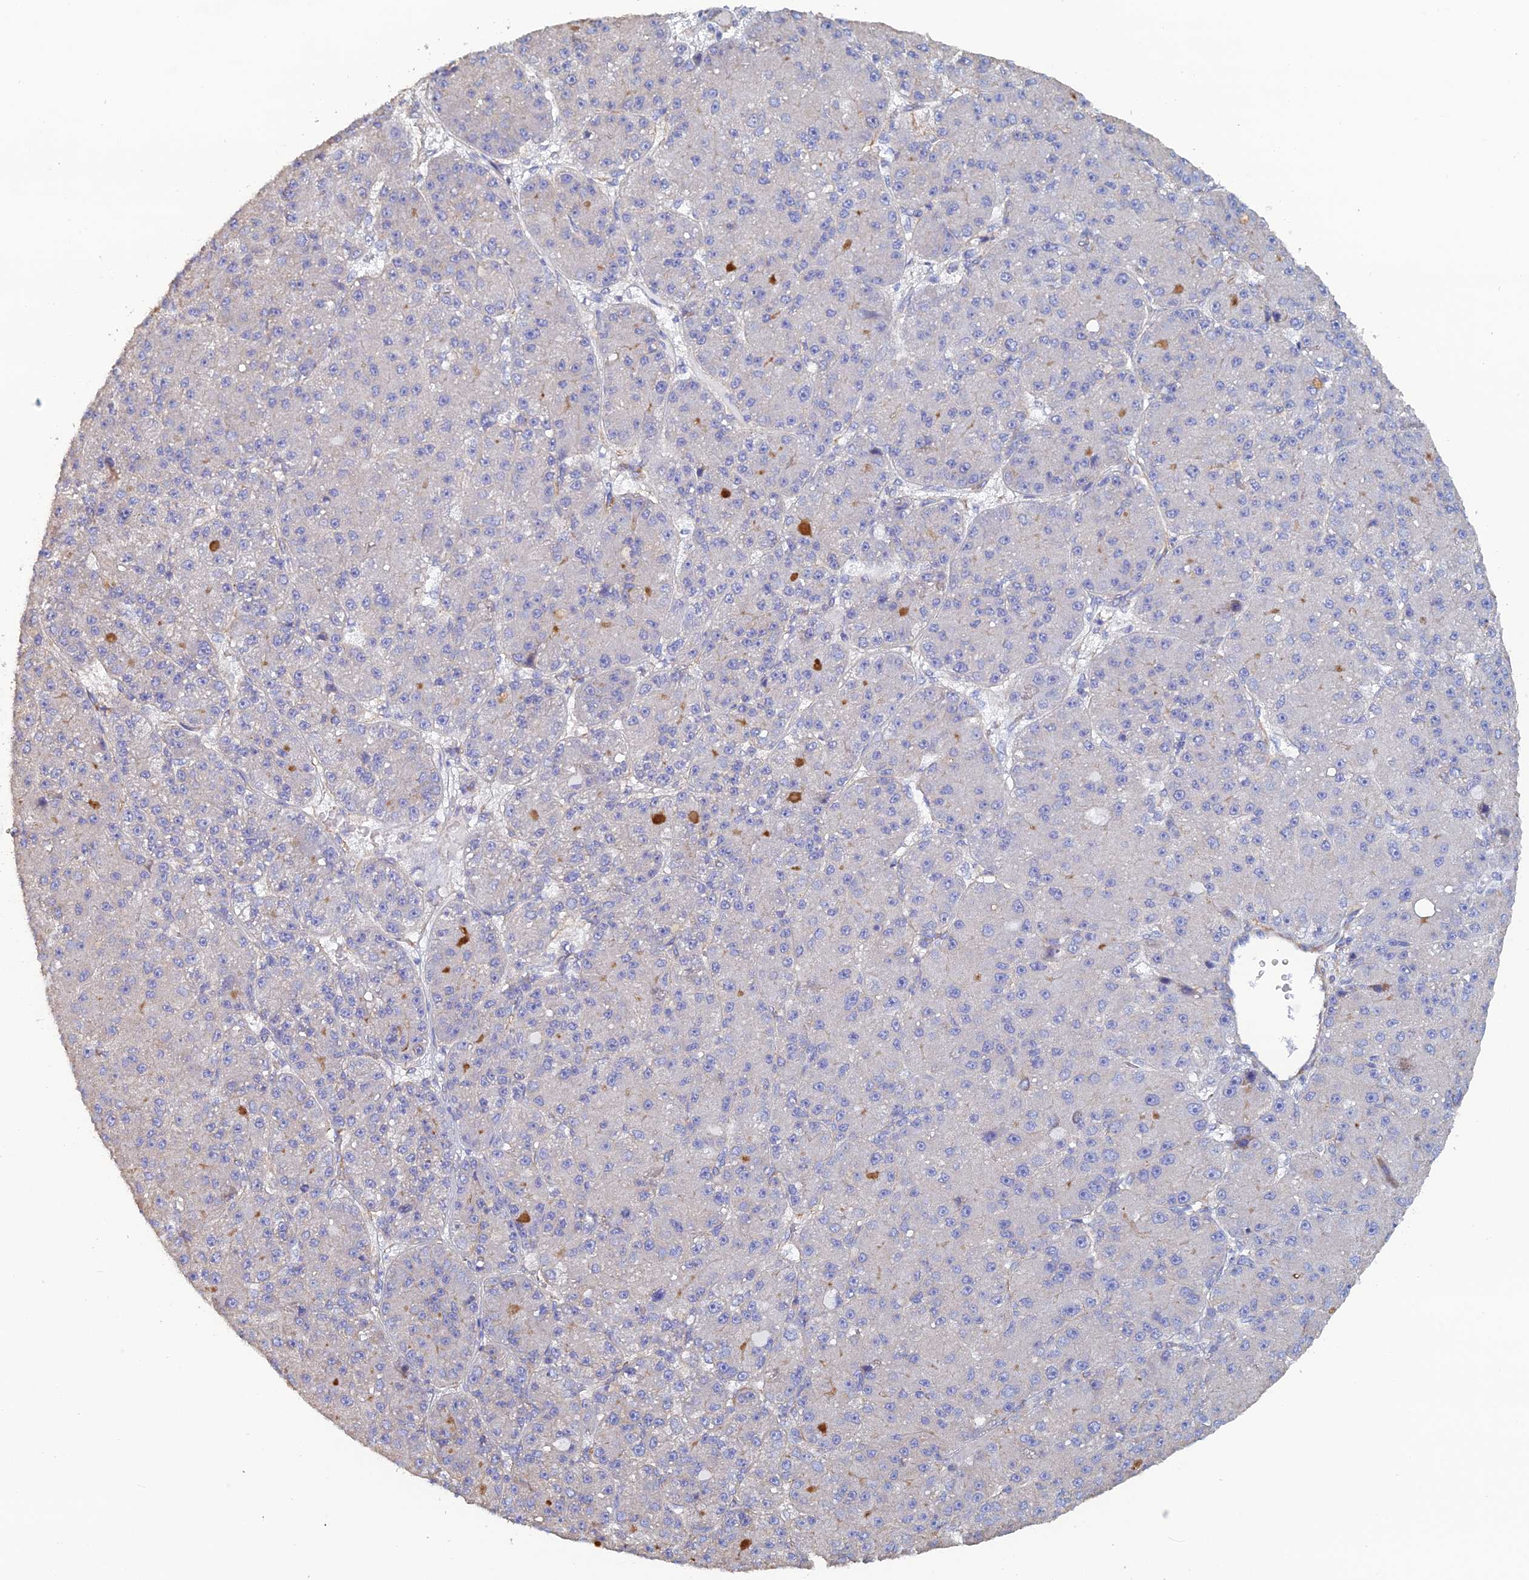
{"staining": {"intensity": "negative", "quantity": "none", "location": "none"}, "tissue": "liver cancer", "cell_type": "Tumor cells", "image_type": "cancer", "snomed": [{"axis": "morphology", "description": "Carcinoma, Hepatocellular, NOS"}, {"axis": "topography", "description": "Liver"}], "caption": "The histopathology image displays no significant expression in tumor cells of liver cancer (hepatocellular carcinoma).", "gene": "PCDHA5", "patient": {"sex": "male", "age": 67}}